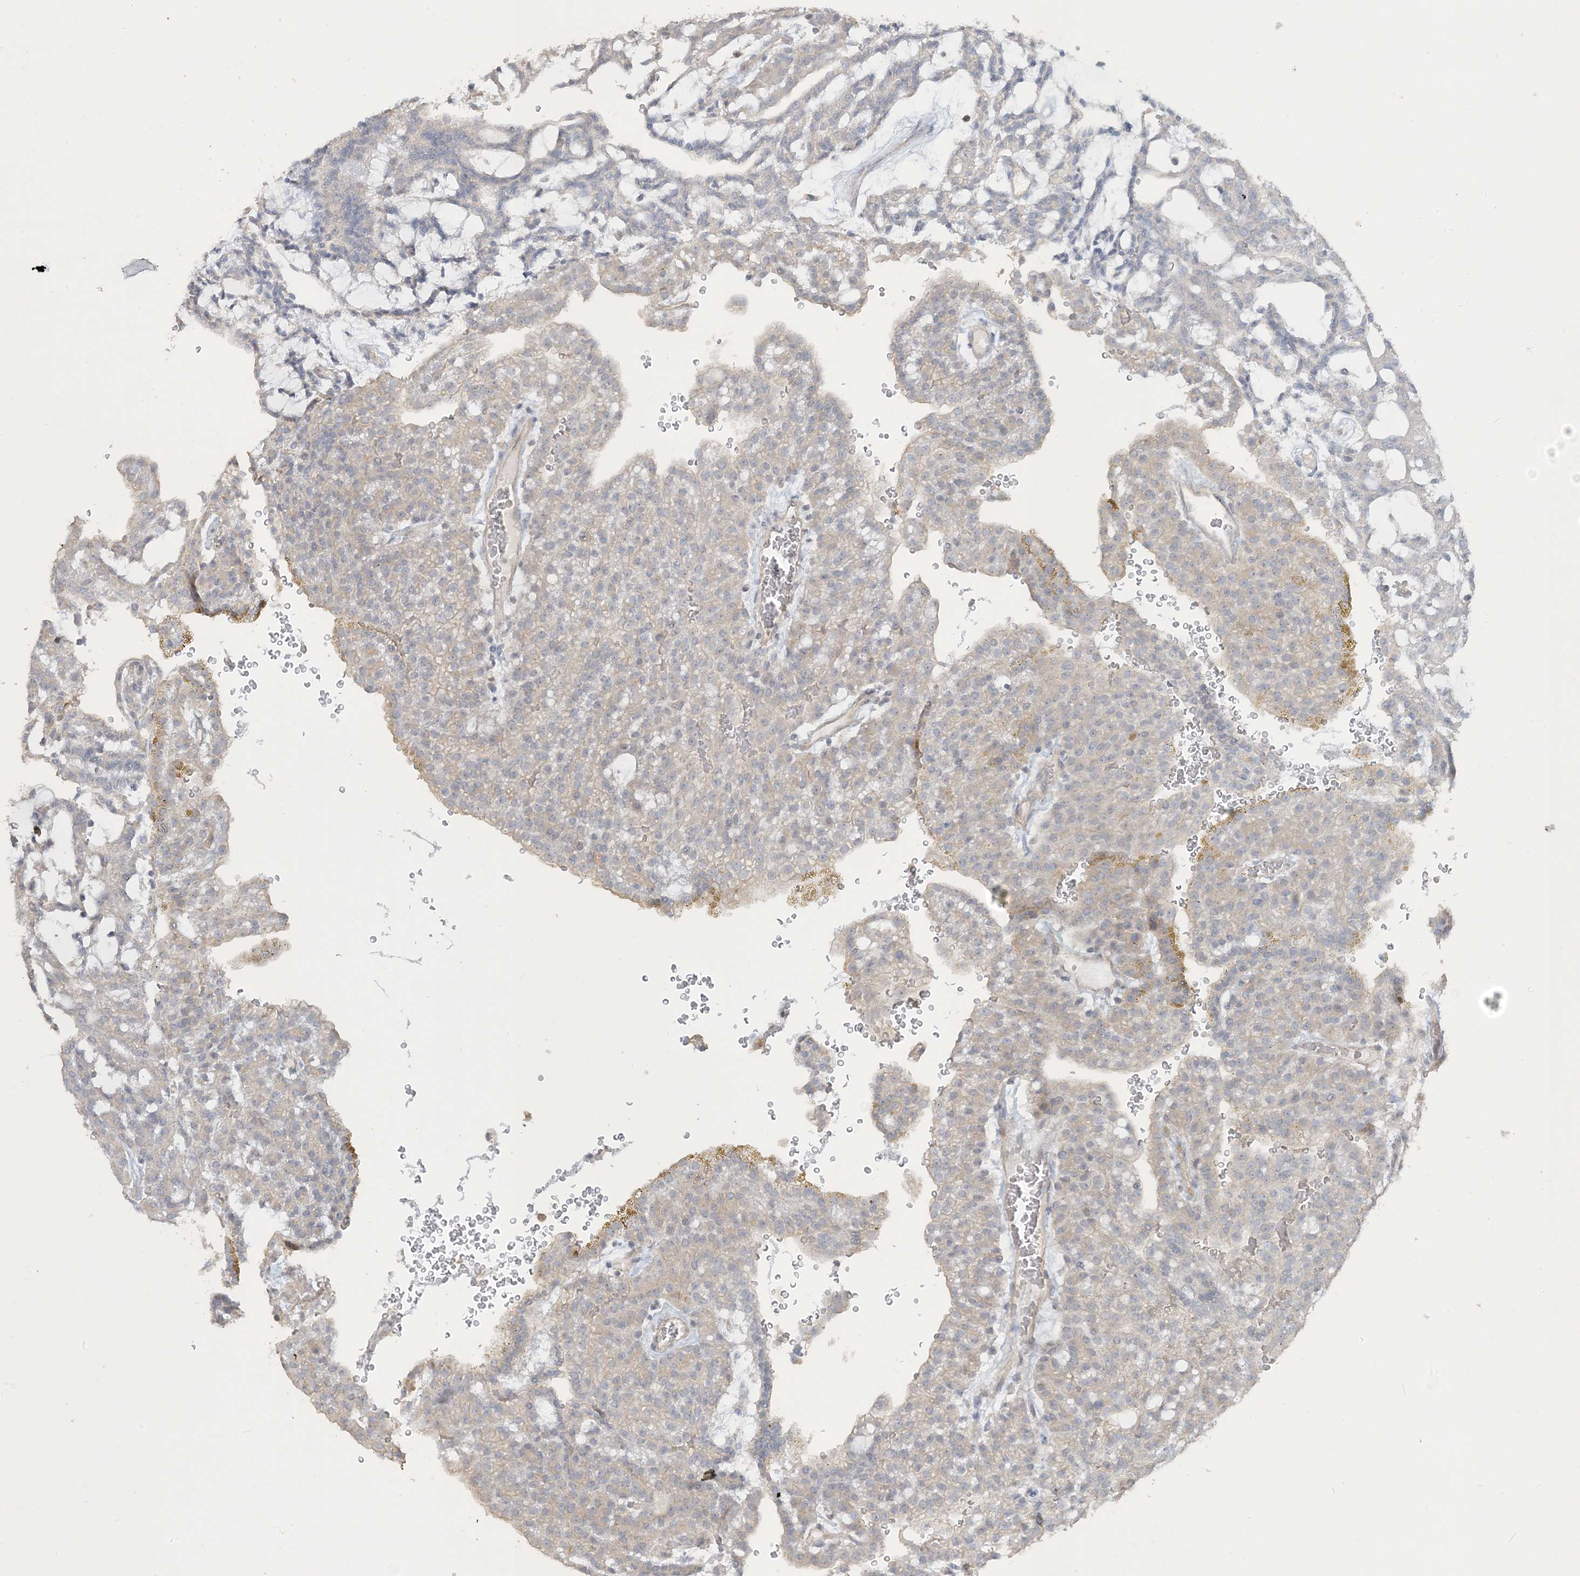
{"staining": {"intensity": "negative", "quantity": "none", "location": "none"}, "tissue": "renal cancer", "cell_type": "Tumor cells", "image_type": "cancer", "snomed": [{"axis": "morphology", "description": "Adenocarcinoma, NOS"}, {"axis": "topography", "description": "Kidney"}], "caption": "Protein analysis of adenocarcinoma (renal) shows no significant positivity in tumor cells.", "gene": "NPHS2", "patient": {"sex": "male", "age": 63}}